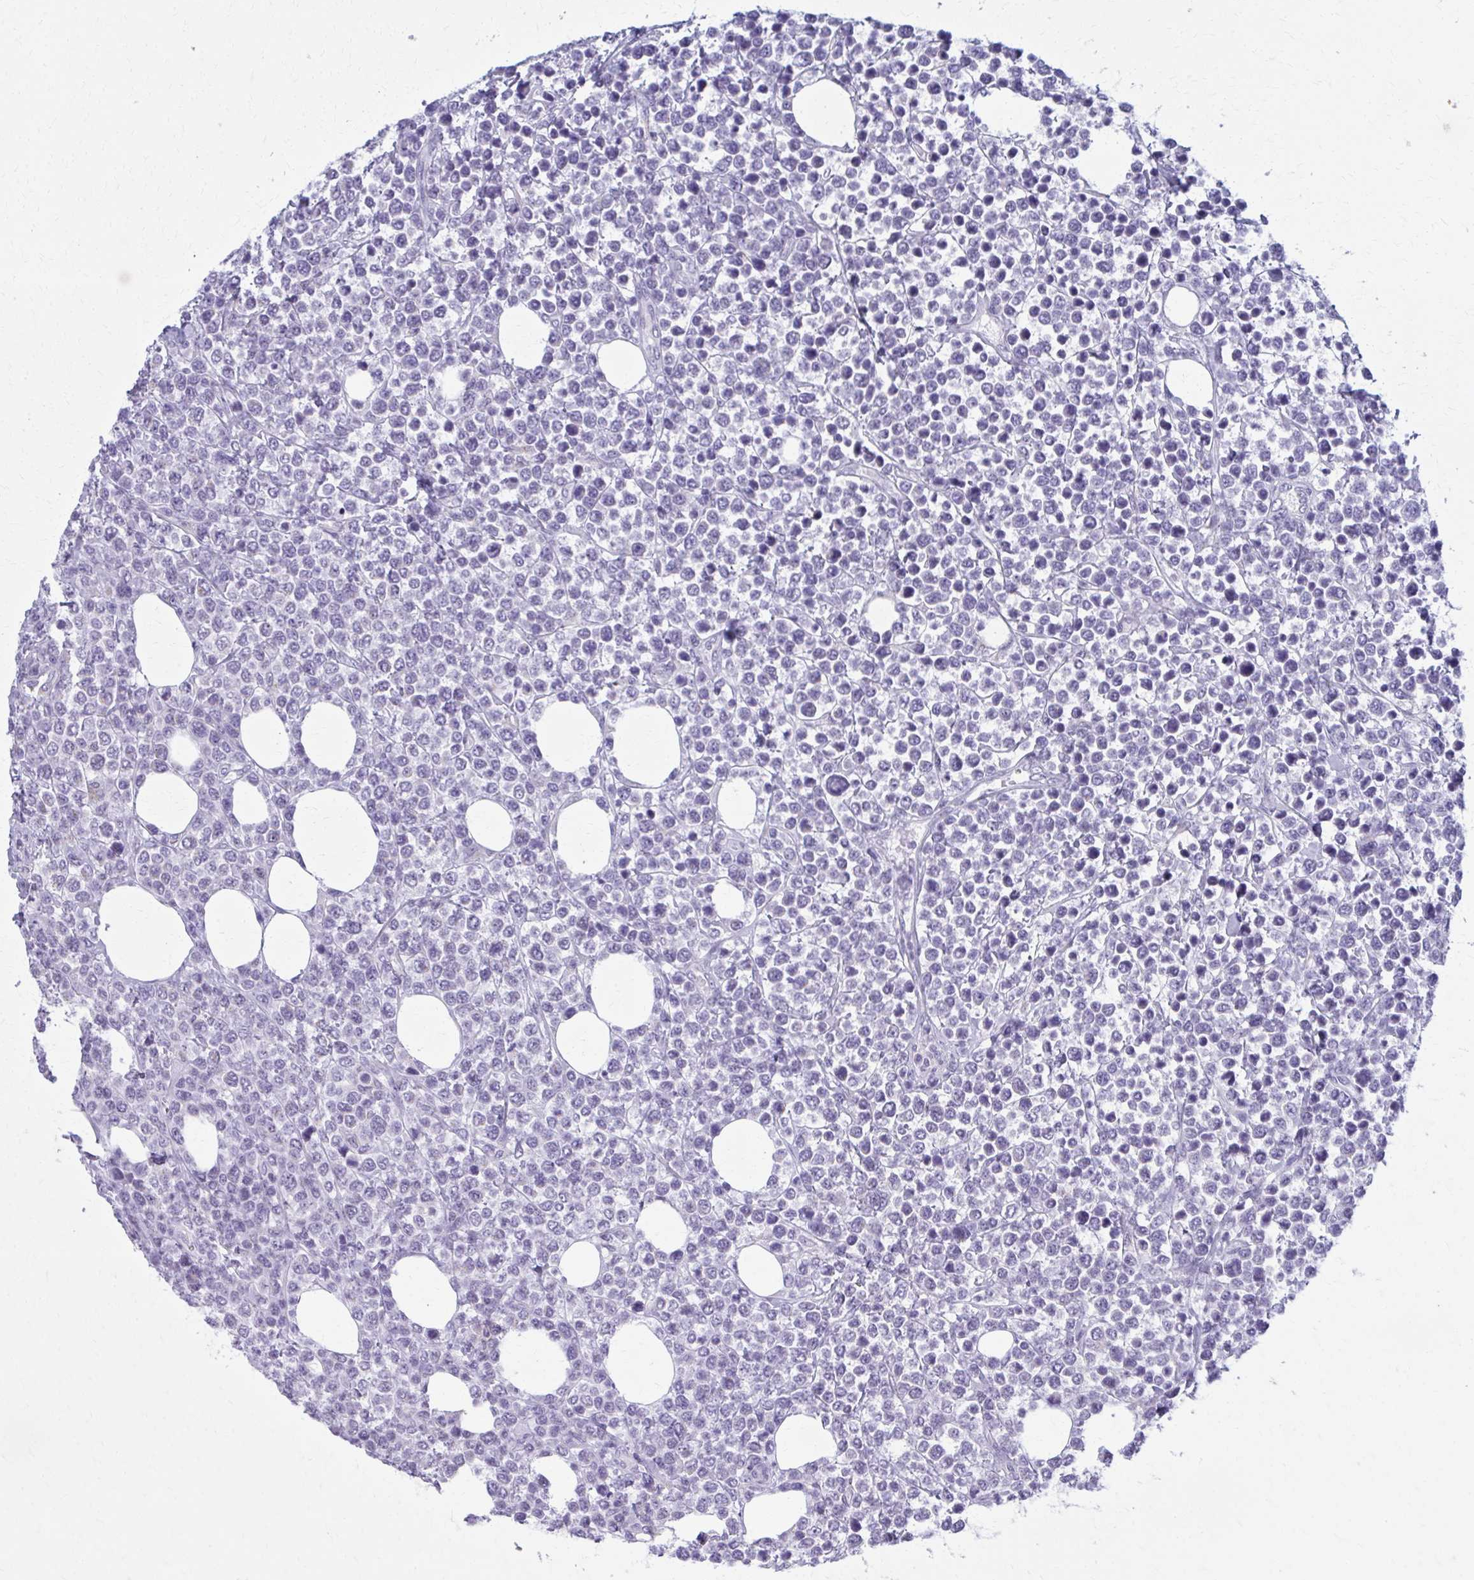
{"staining": {"intensity": "negative", "quantity": "none", "location": "none"}, "tissue": "lymphoma", "cell_type": "Tumor cells", "image_type": "cancer", "snomed": [{"axis": "morphology", "description": "Malignant lymphoma, non-Hodgkin's type, High grade"}, {"axis": "topography", "description": "Soft tissue"}], "caption": "IHC micrograph of human malignant lymphoma, non-Hodgkin's type (high-grade) stained for a protein (brown), which shows no staining in tumor cells.", "gene": "SCLY", "patient": {"sex": "female", "age": 56}}